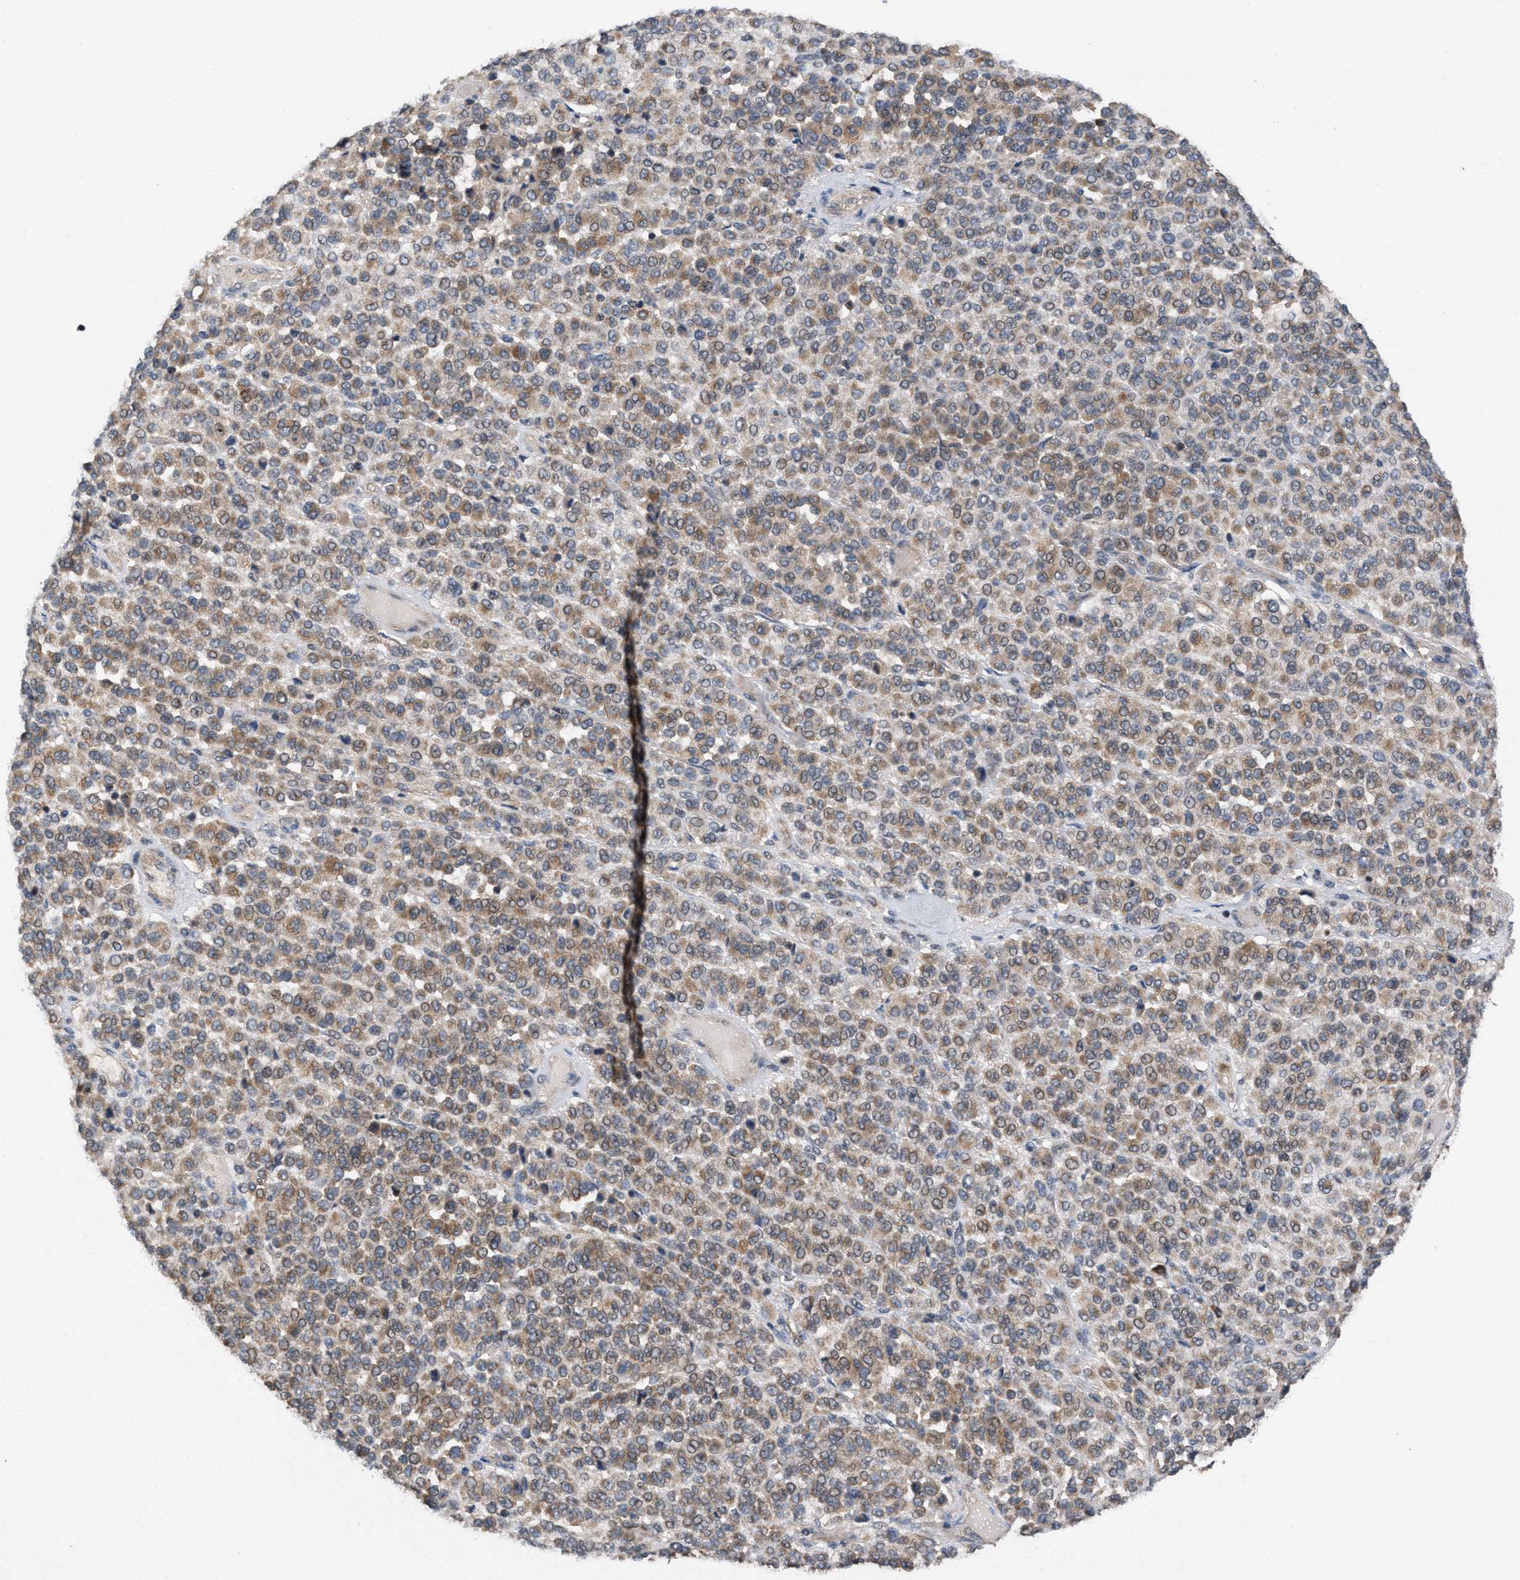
{"staining": {"intensity": "weak", "quantity": ">75%", "location": "cytoplasmic/membranous"}, "tissue": "melanoma", "cell_type": "Tumor cells", "image_type": "cancer", "snomed": [{"axis": "morphology", "description": "Malignant melanoma, Metastatic site"}, {"axis": "topography", "description": "Pancreas"}], "caption": "IHC image of human malignant melanoma (metastatic site) stained for a protein (brown), which shows low levels of weak cytoplasmic/membranous expression in approximately >75% of tumor cells.", "gene": "C9orf78", "patient": {"sex": "female", "age": 30}}